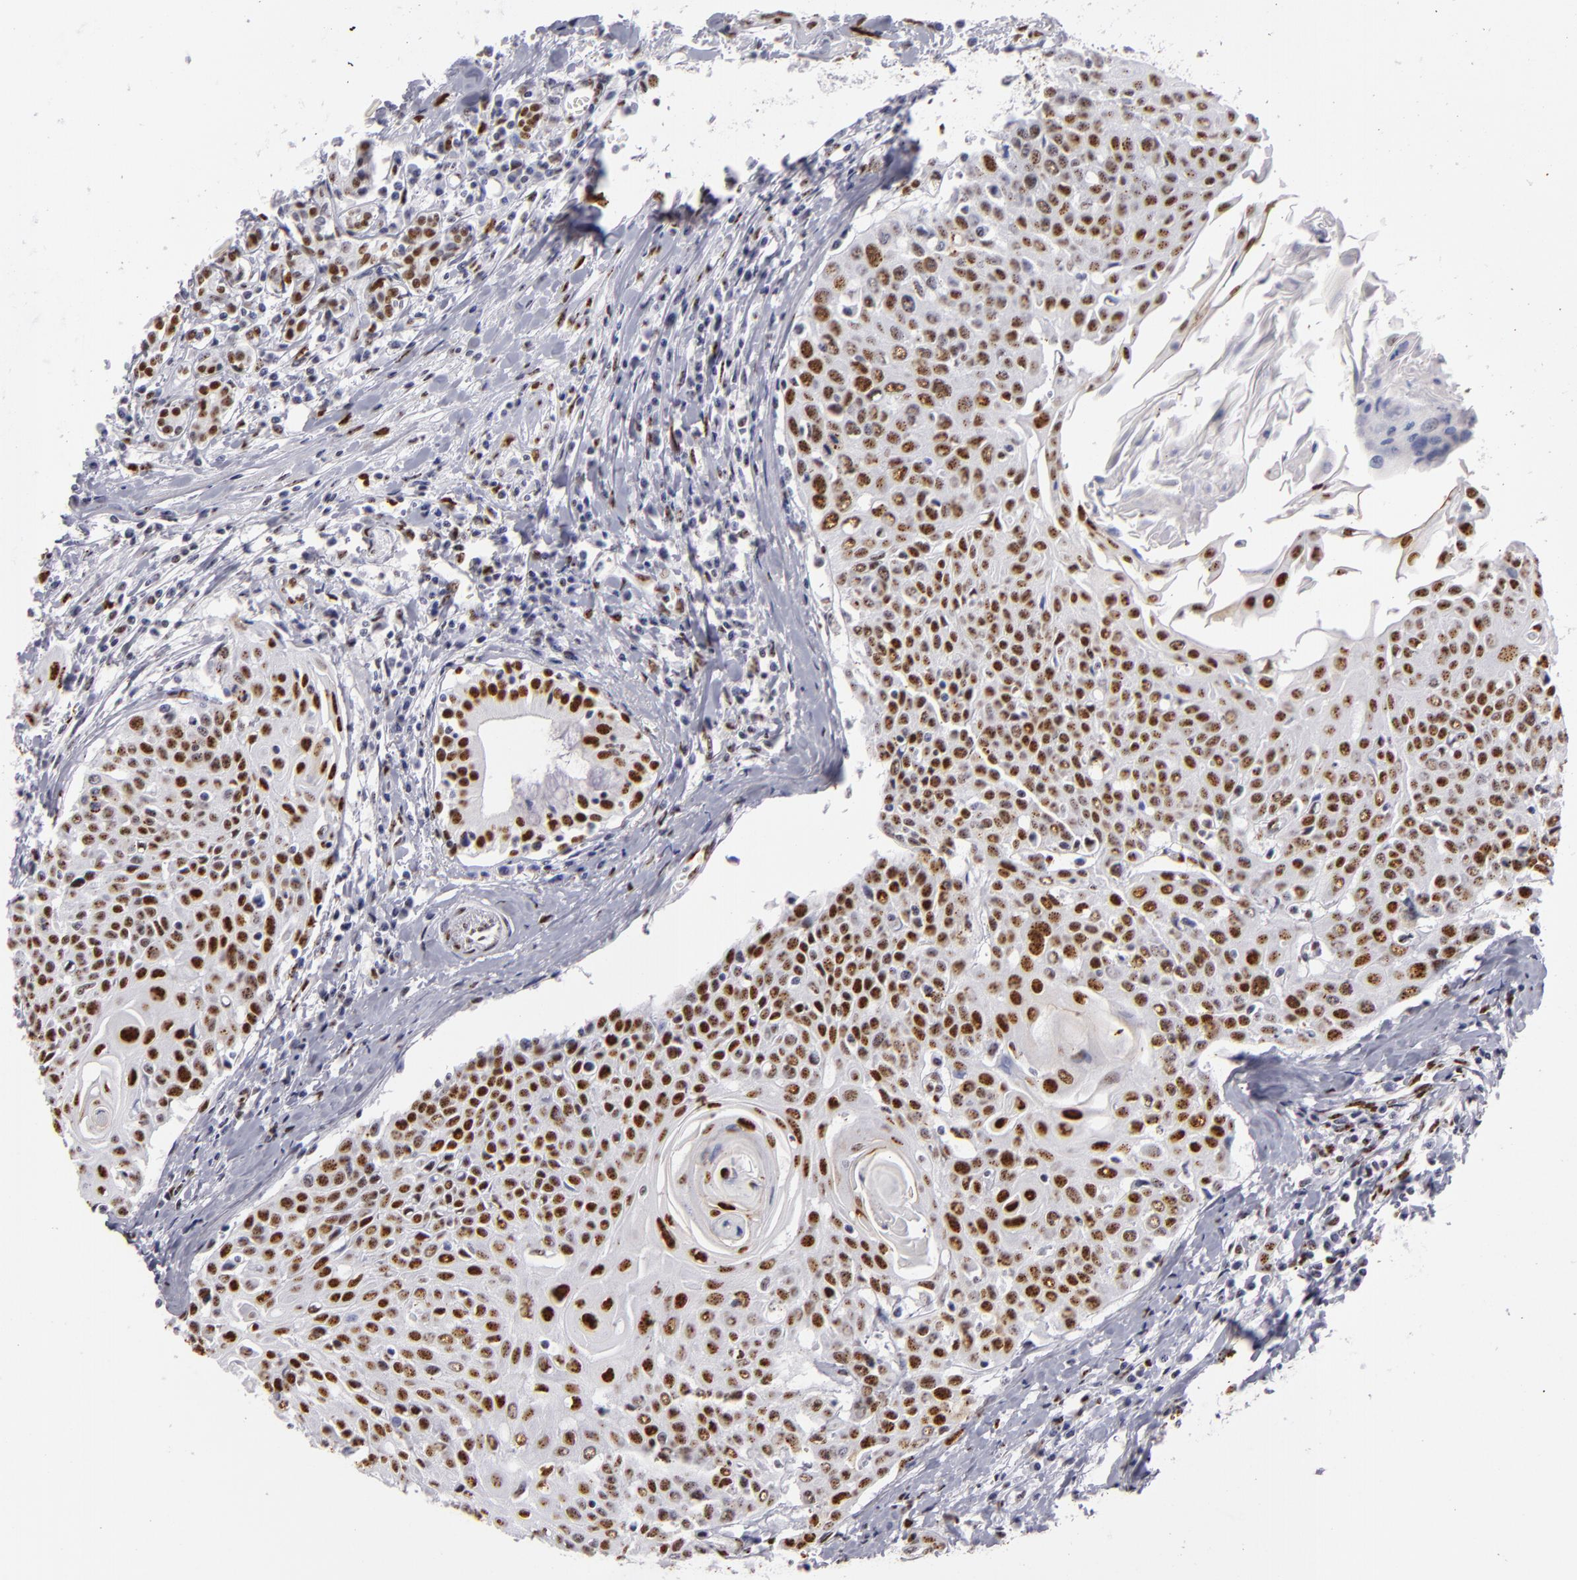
{"staining": {"intensity": "strong", "quantity": ">75%", "location": "nuclear"}, "tissue": "head and neck cancer", "cell_type": "Tumor cells", "image_type": "cancer", "snomed": [{"axis": "morphology", "description": "Squamous cell carcinoma, NOS"}, {"axis": "morphology", "description": "Squamous cell carcinoma, metastatic, NOS"}, {"axis": "topography", "description": "Lymph node"}, {"axis": "topography", "description": "Salivary gland"}, {"axis": "topography", "description": "Head-Neck"}], "caption": "Immunohistochemical staining of head and neck cancer (squamous cell carcinoma) shows high levels of strong nuclear protein positivity in approximately >75% of tumor cells. (brown staining indicates protein expression, while blue staining denotes nuclei).", "gene": "TOP3A", "patient": {"sex": "female", "age": 74}}